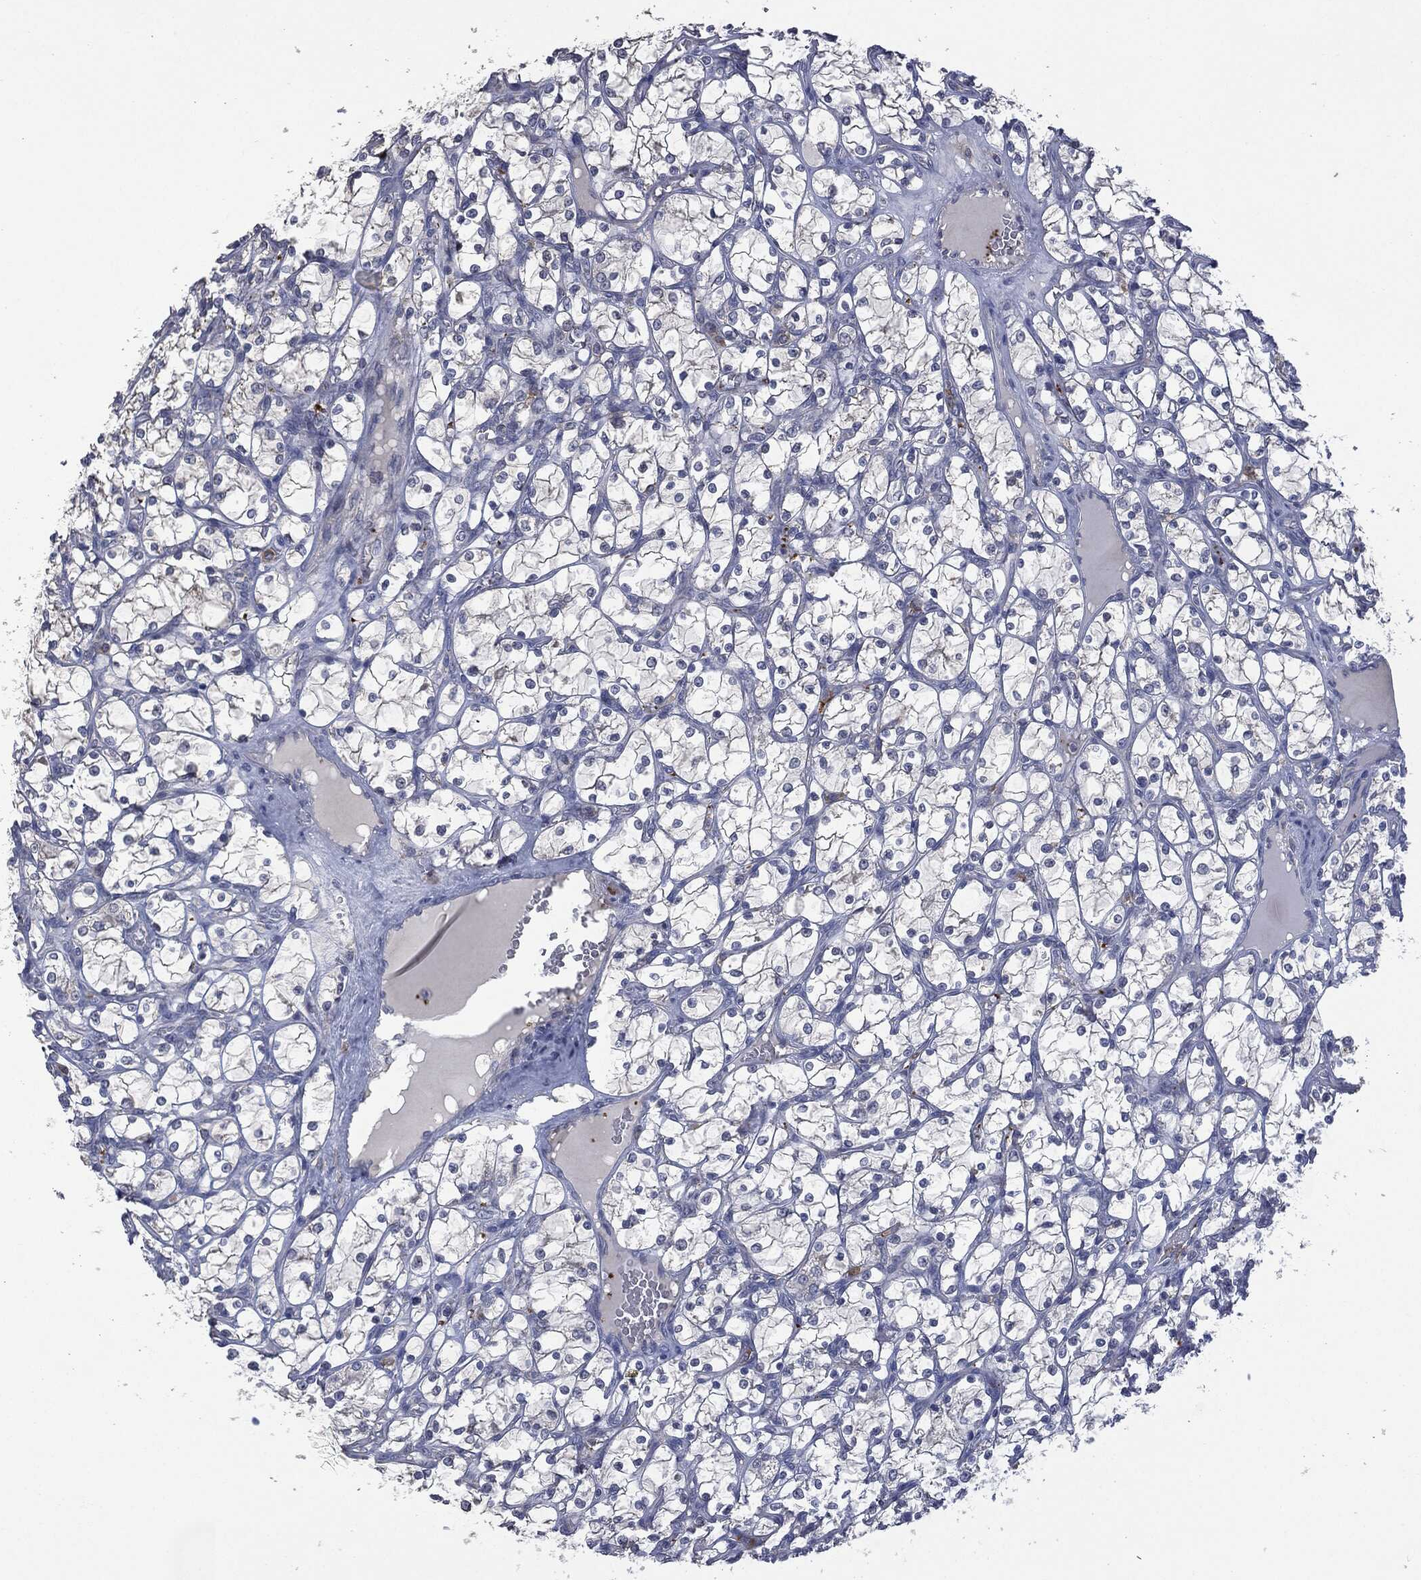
{"staining": {"intensity": "negative", "quantity": "none", "location": "none"}, "tissue": "renal cancer", "cell_type": "Tumor cells", "image_type": "cancer", "snomed": [{"axis": "morphology", "description": "Adenocarcinoma, NOS"}, {"axis": "topography", "description": "Kidney"}], "caption": "There is no significant expression in tumor cells of renal cancer (adenocarcinoma).", "gene": "CD33", "patient": {"sex": "female", "age": 69}}